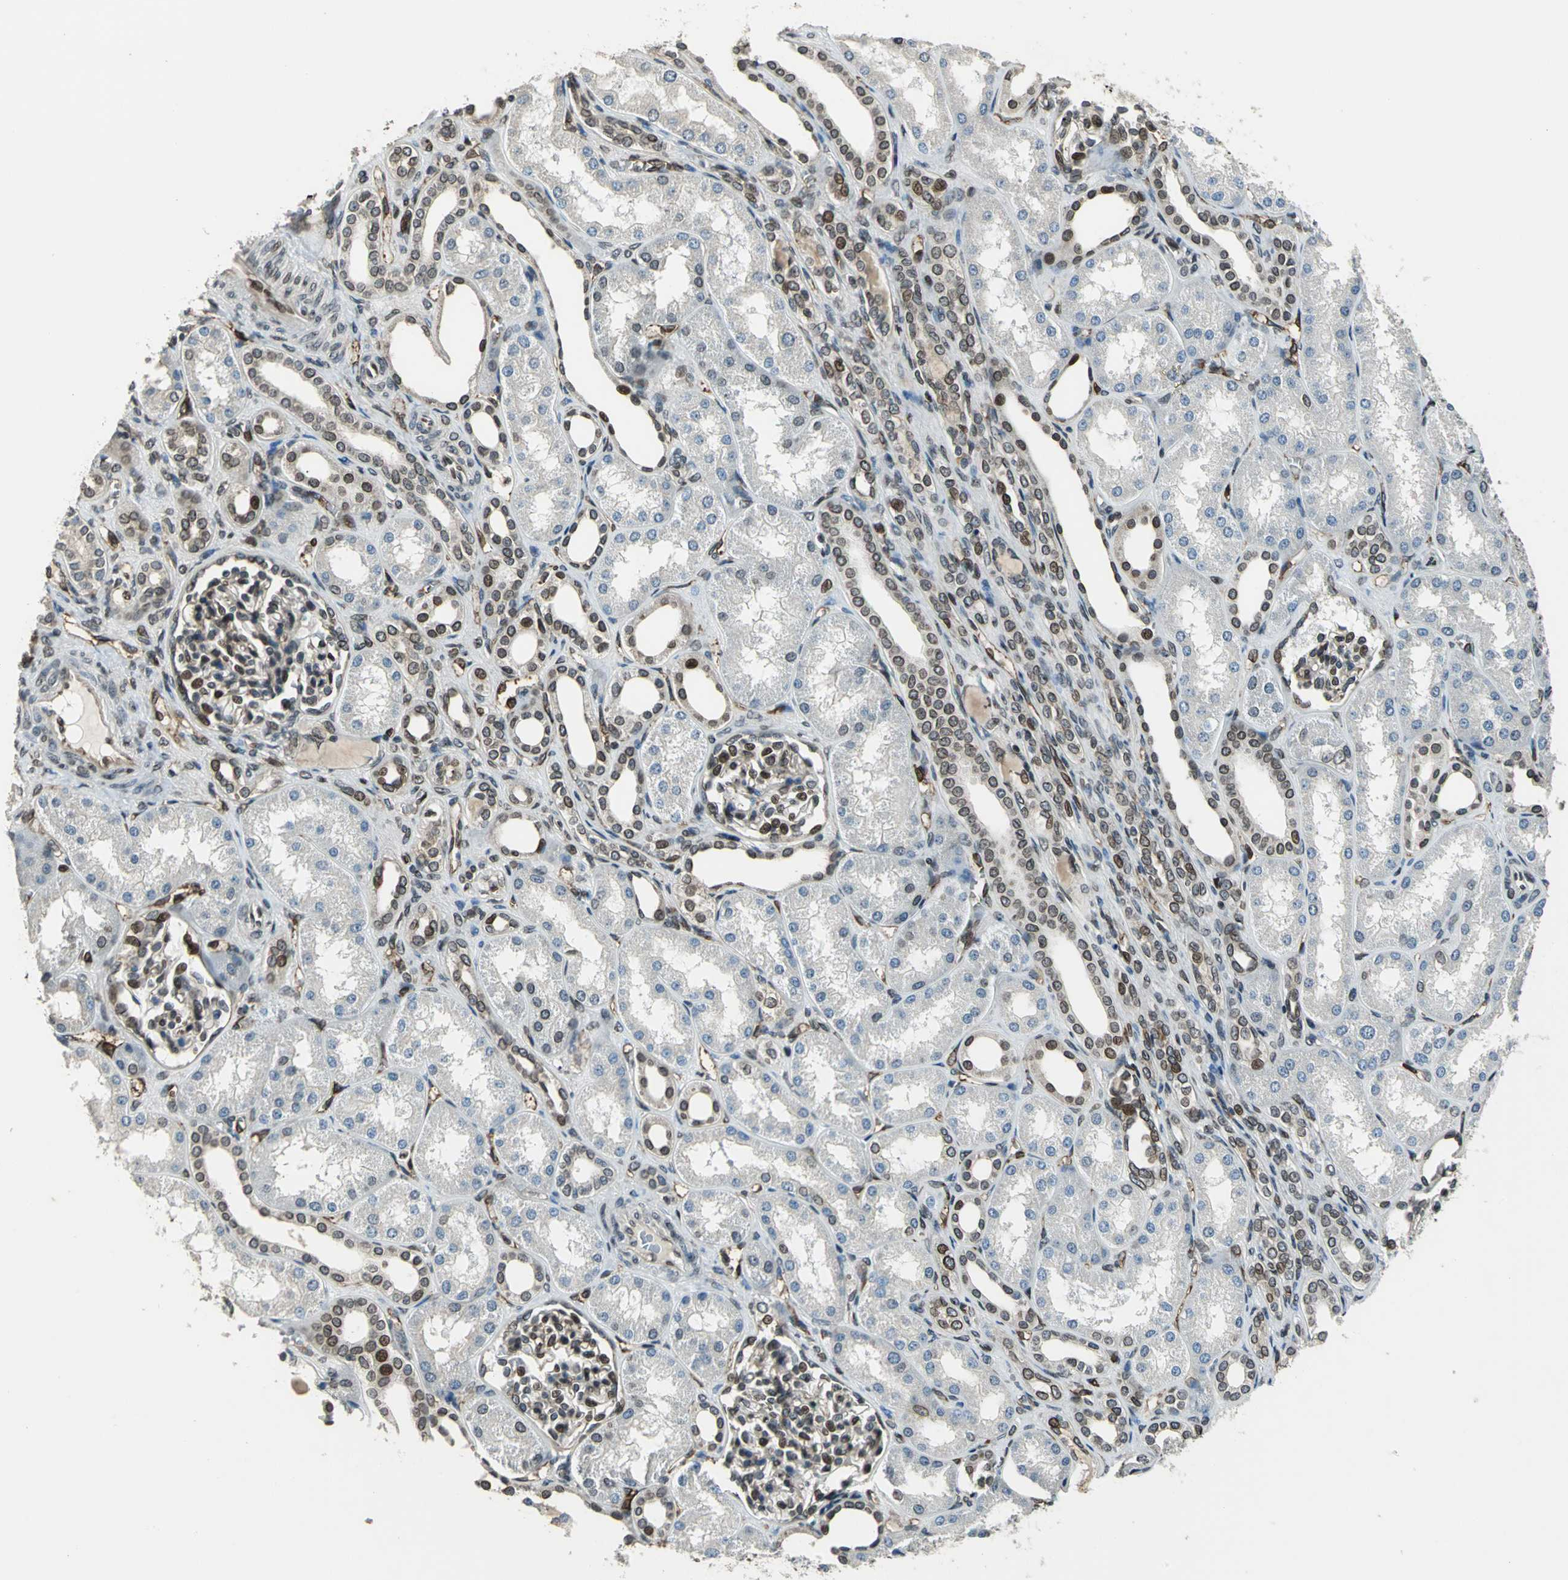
{"staining": {"intensity": "strong", "quantity": "25%-75%", "location": "nuclear"}, "tissue": "kidney", "cell_type": "Cells in glomeruli", "image_type": "normal", "snomed": [{"axis": "morphology", "description": "Normal tissue, NOS"}, {"axis": "topography", "description": "Kidney"}], "caption": "The image demonstrates staining of normal kidney, revealing strong nuclear protein expression (brown color) within cells in glomeruli.", "gene": "BRIP1", "patient": {"sex": "male", "age": 7}}